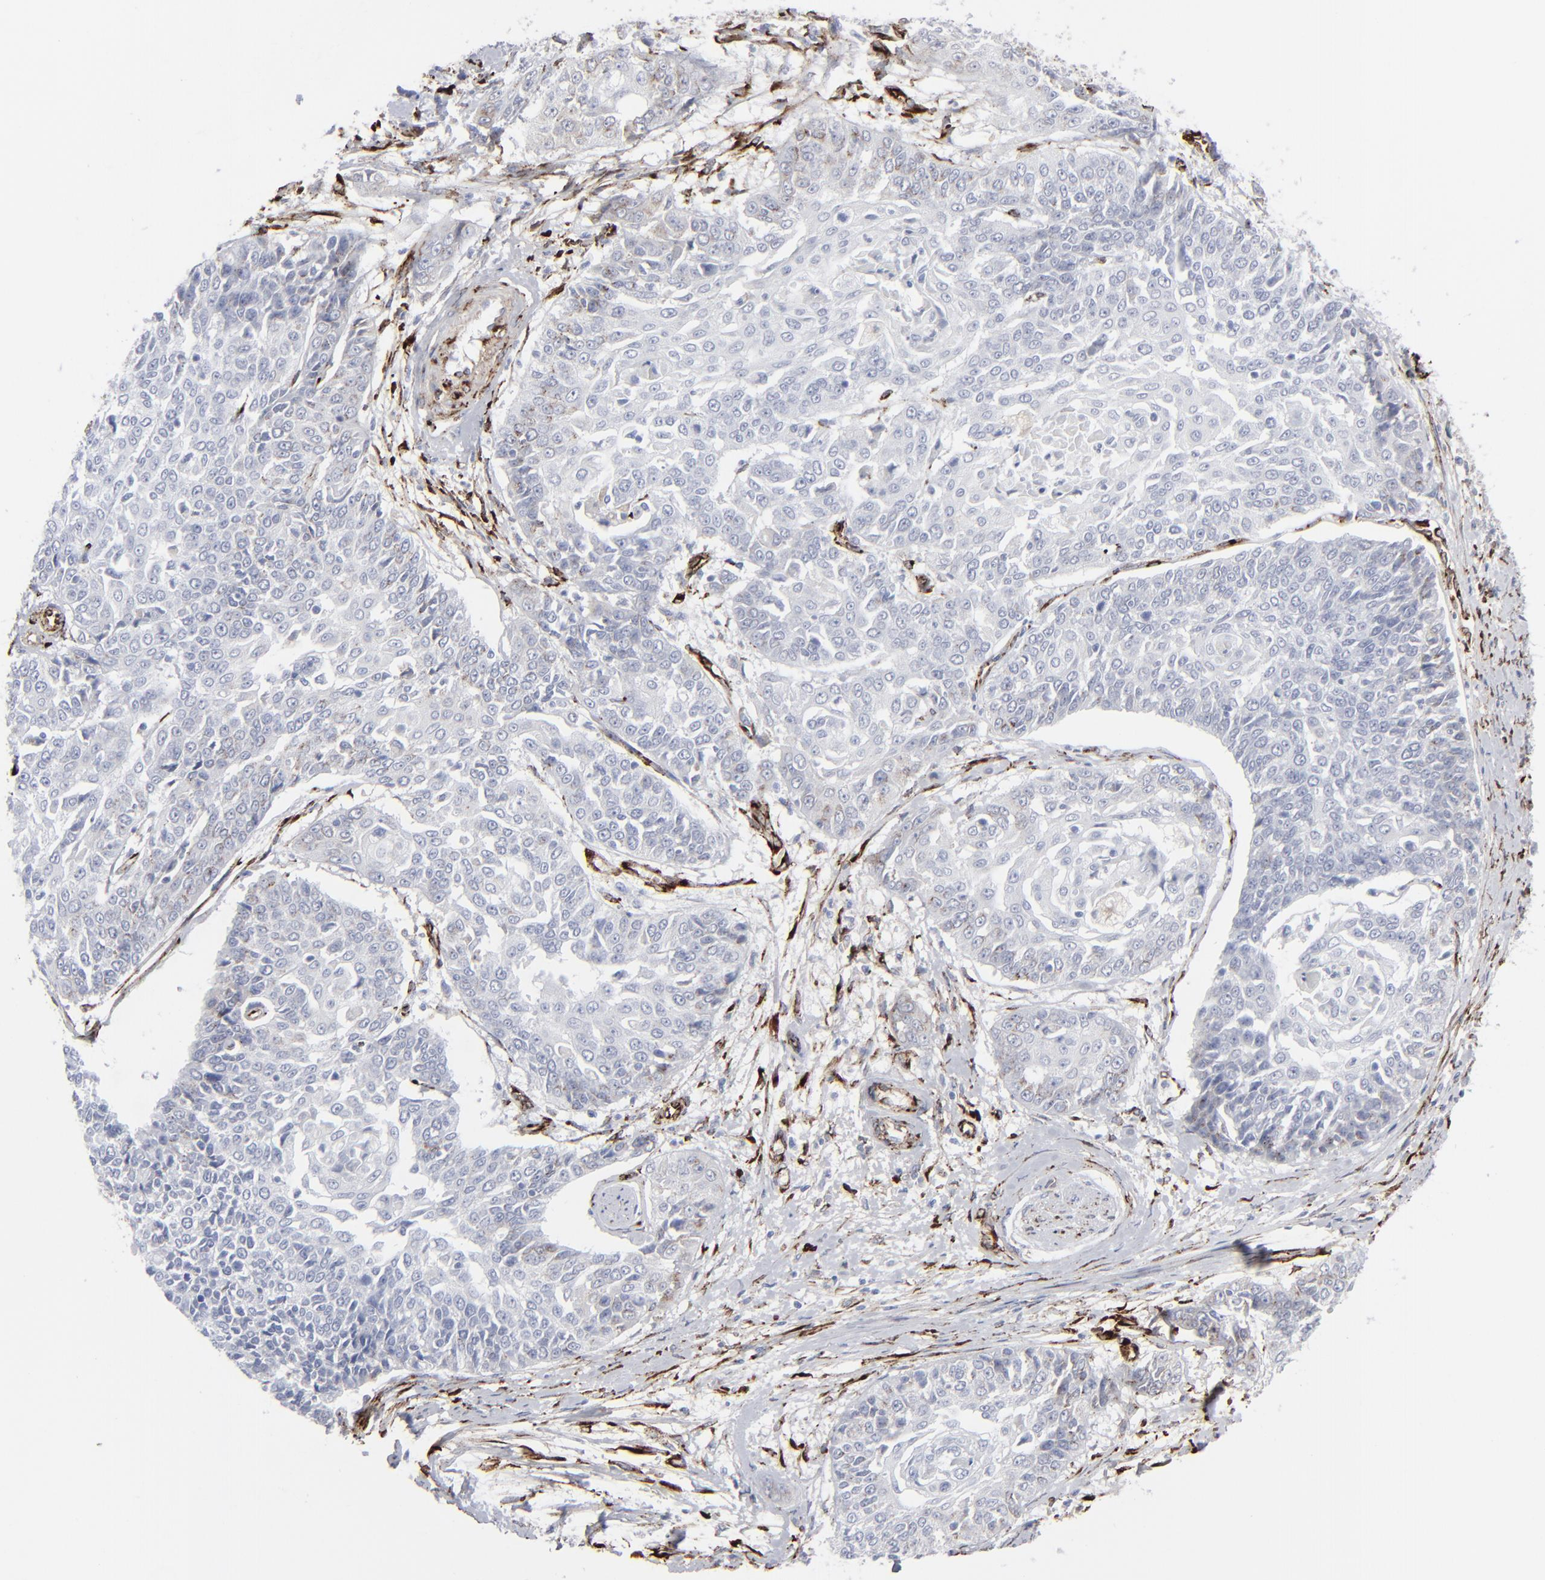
{"staining": {"intensity": "negative", "quantity": "none", "location": "none"}, "tissue": "cervical cancer", "cell_type": "Tumor cells", "image_type": "cancer", "snomed": [{"axis": "morphology", "description": "Squamous cell carcinoma, NOS"}, {"axis": "topography", "description": "Cervix"}], "caption": "Protein analysis of cervical squamous cell carcinoma displays no significant expression in tumor cells.", "gene": "SPARC", "patient": {"sex": "female", "age": 64}}